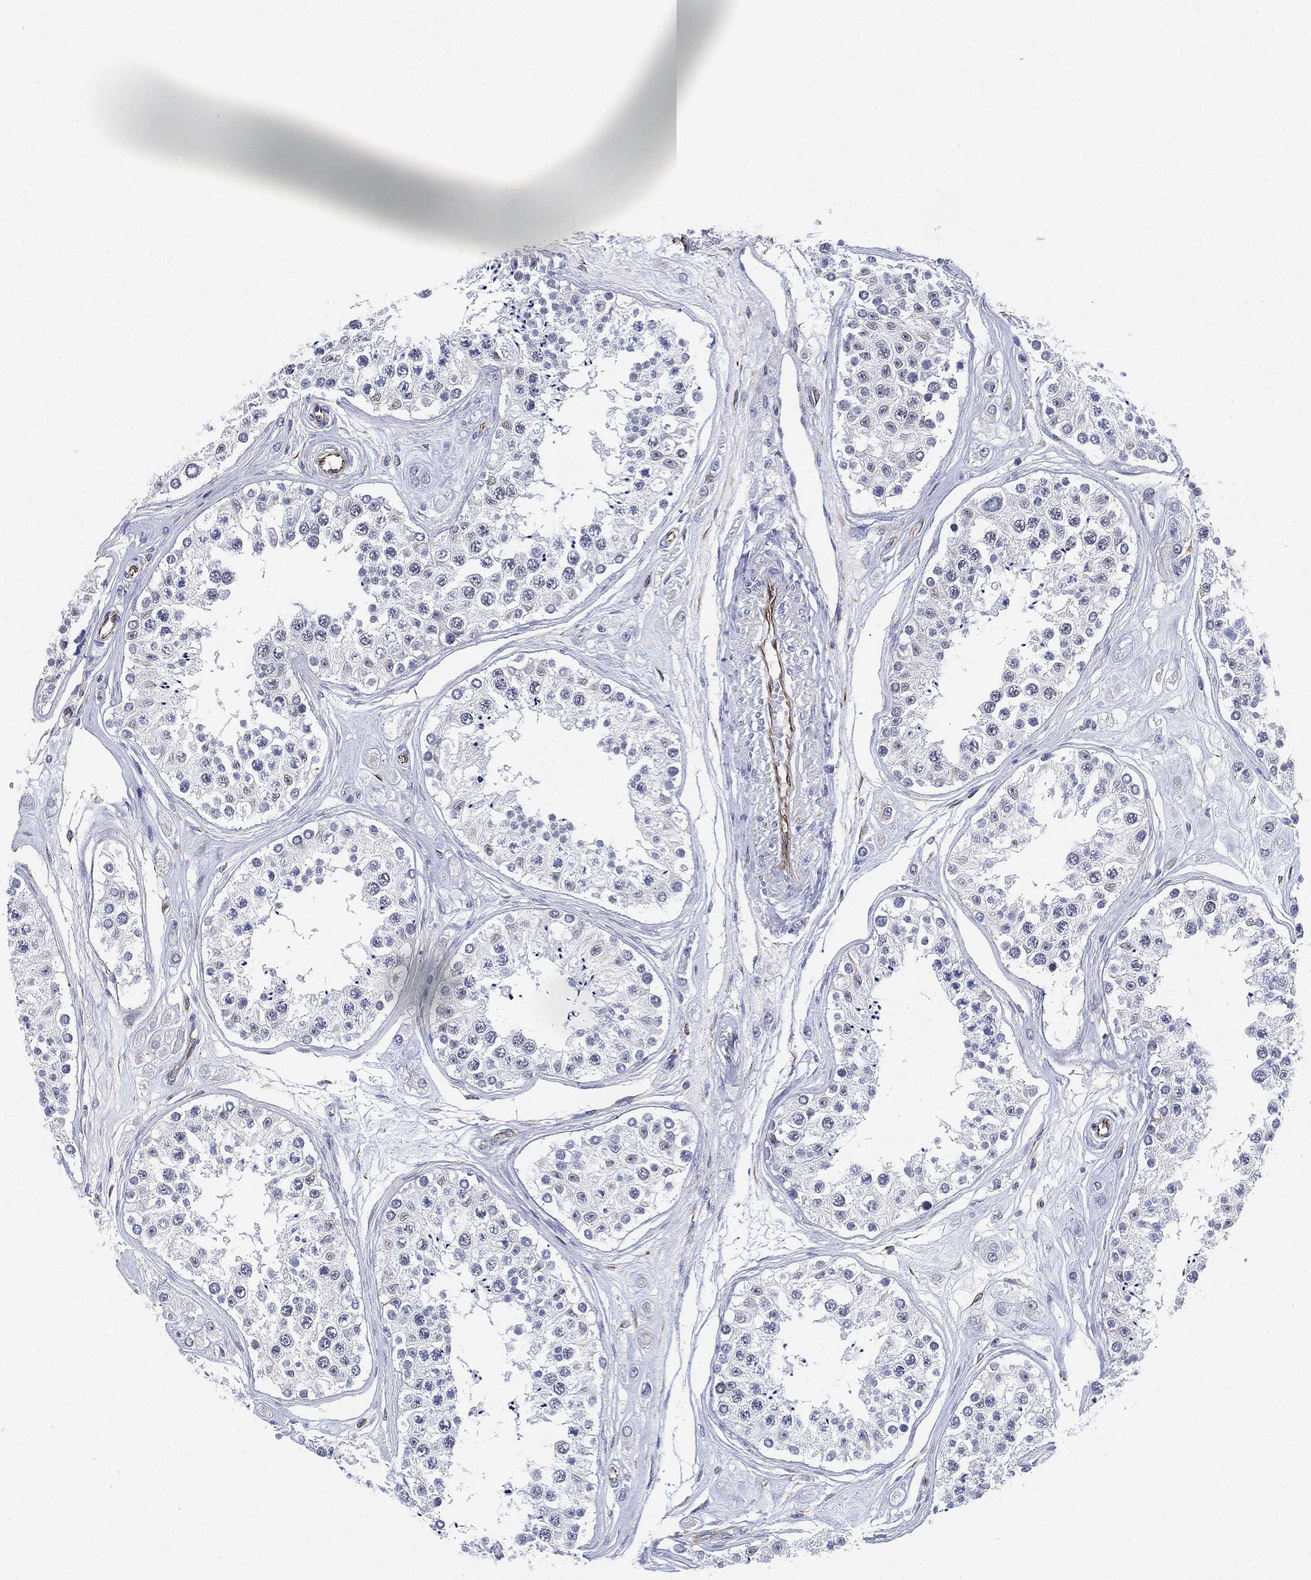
{"staining": {"intensity": "moderate", "quantity": "<25%", "location": "cytoplasmic/membranous"}, "tissue": "testis", "cell_type": "Cells in seminiferous ducts", "image_type": "normal", "snomed": [{"axis": "morphology", "description": "Normal tissue, NOS"}, {"axis": "topography", "description": "Testis"}], "caption": "IHC of benign testis exhibits low levels of moderate cytoplasmic/membranous staining in approximately <25% of cells in seminiferous ducts.", "gene": "PSKH2", "patient": {"sex": "male", "age": 25}}